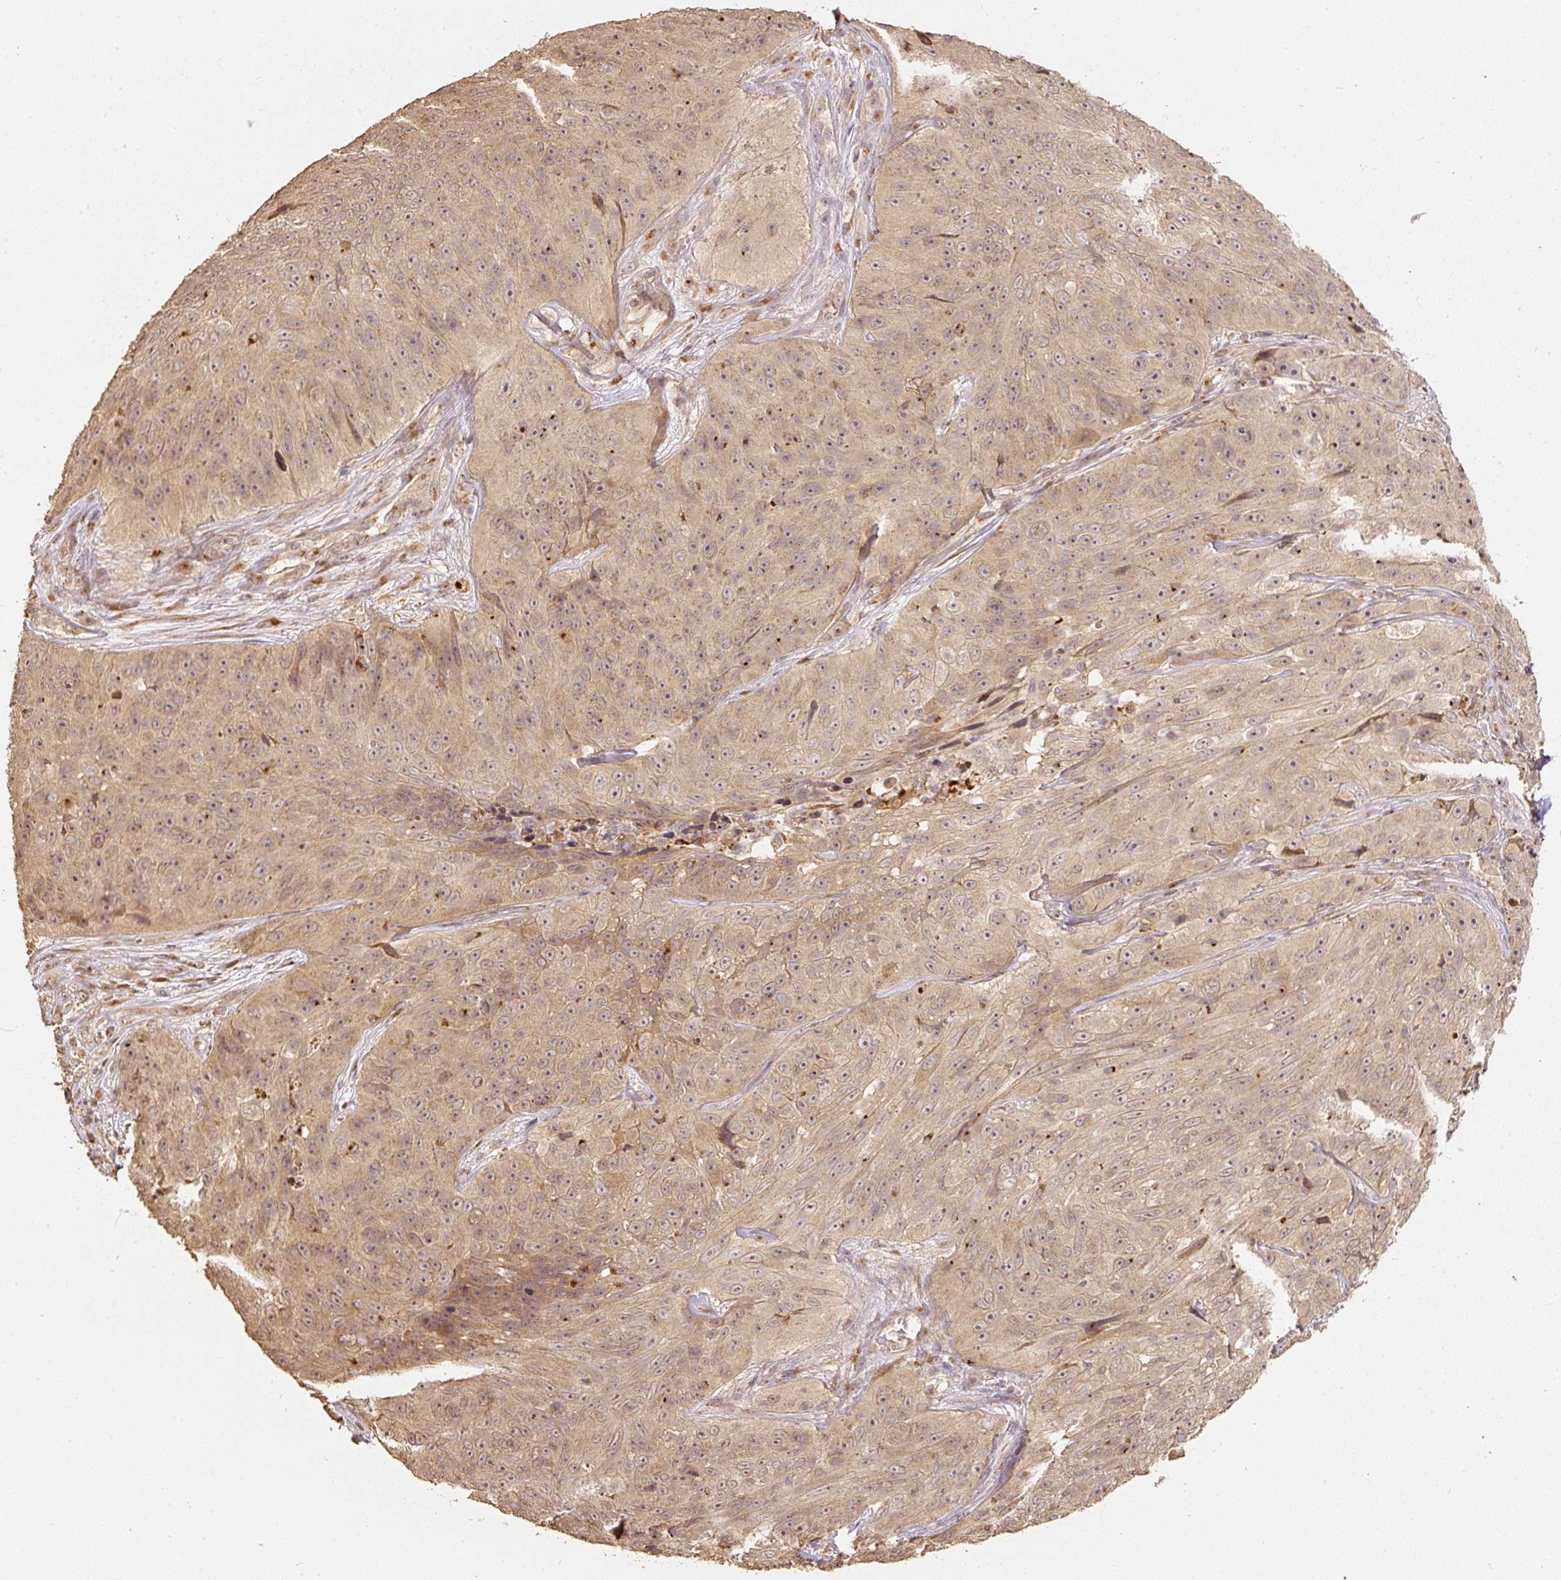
{"staining": {"intensity": "weak", "quantity": ">75%", "location": "cytoplasmic/membranous"}, "tissue": "skin cancer", "cell_type": "Tumor cells", "image_type": "cancer", "snomed": [{"axis": "morphology", "description": "Squamous cell carcinoma, NOS"}, {"axis": "topography", "description": "Skin"}], "caption": "An immunohistochemistry (IHC) photomicrograph of tumor tissue is shown. Protein staining in brown highlights weak cytoplasmic/membranous positivity in squamous cell carcinoma (skin) within tumor cells. (DAB = brown stain, brightfield microscopy at high magnification).", "gene": "FUT8", "patient": {"sex": "female", "age": 87}}